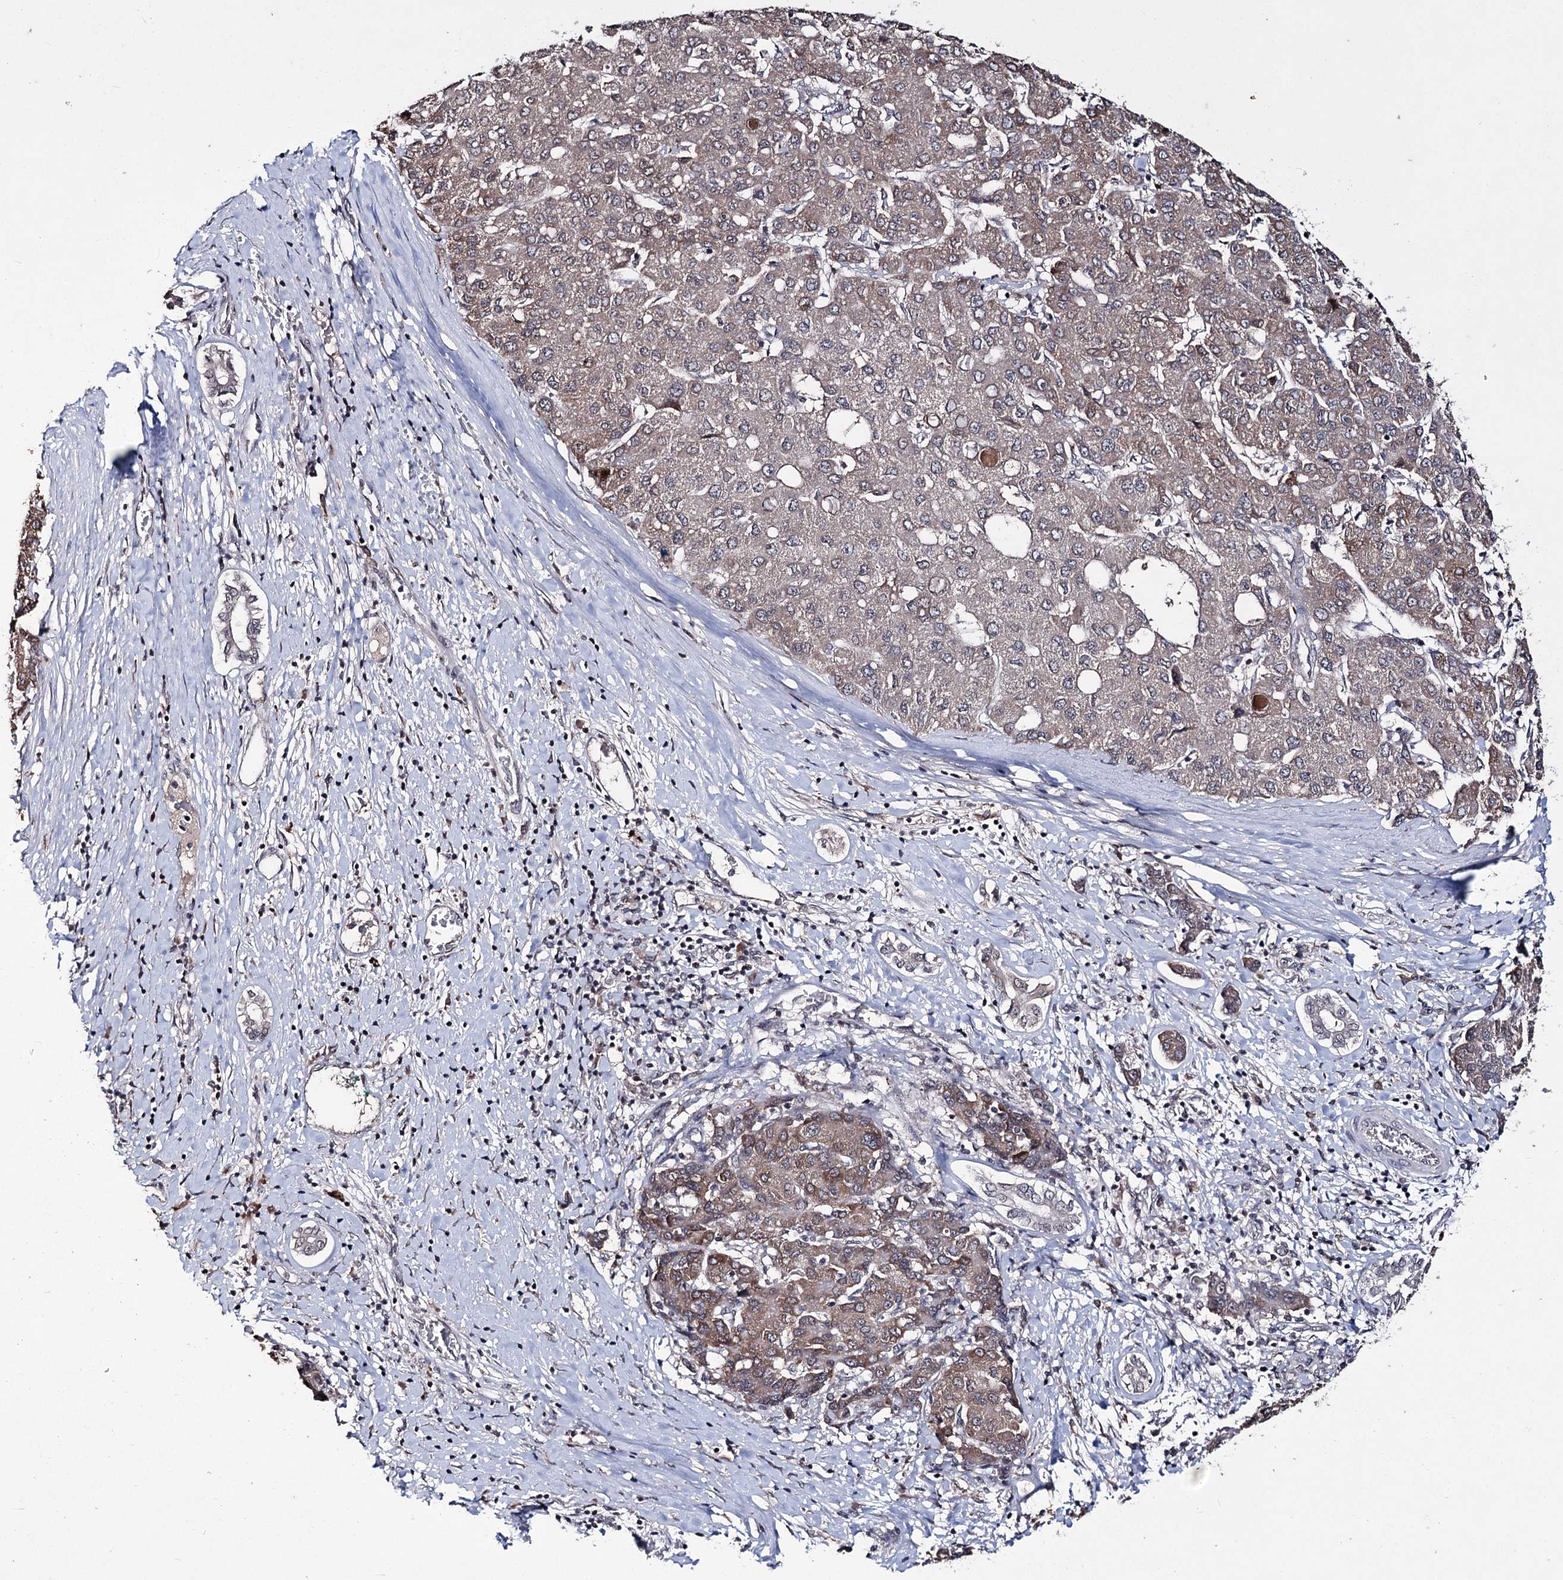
{"staining": {"intensity": "weak", "quantity": ">75%", "location": "cytoplasmic/membranous"}, "tissue": "liver cancer", "cell_type": "Tumor cells", "image_type": "cancer", "snomed": [{"axis": "morphology", "description": "Carcinoma, Hepatocellular, NOS"}, {"axis": "topography", "description": "Liver"}], "caption": "There is low levels of weak cytoplasmic/membranous expression in tumor cells of liver hepatocellular carcinoma, as demonstrated by immunohistochemical staining (brown color).", "gene": "VGLL4", "patient": {"sex": "male", "age": 65}}